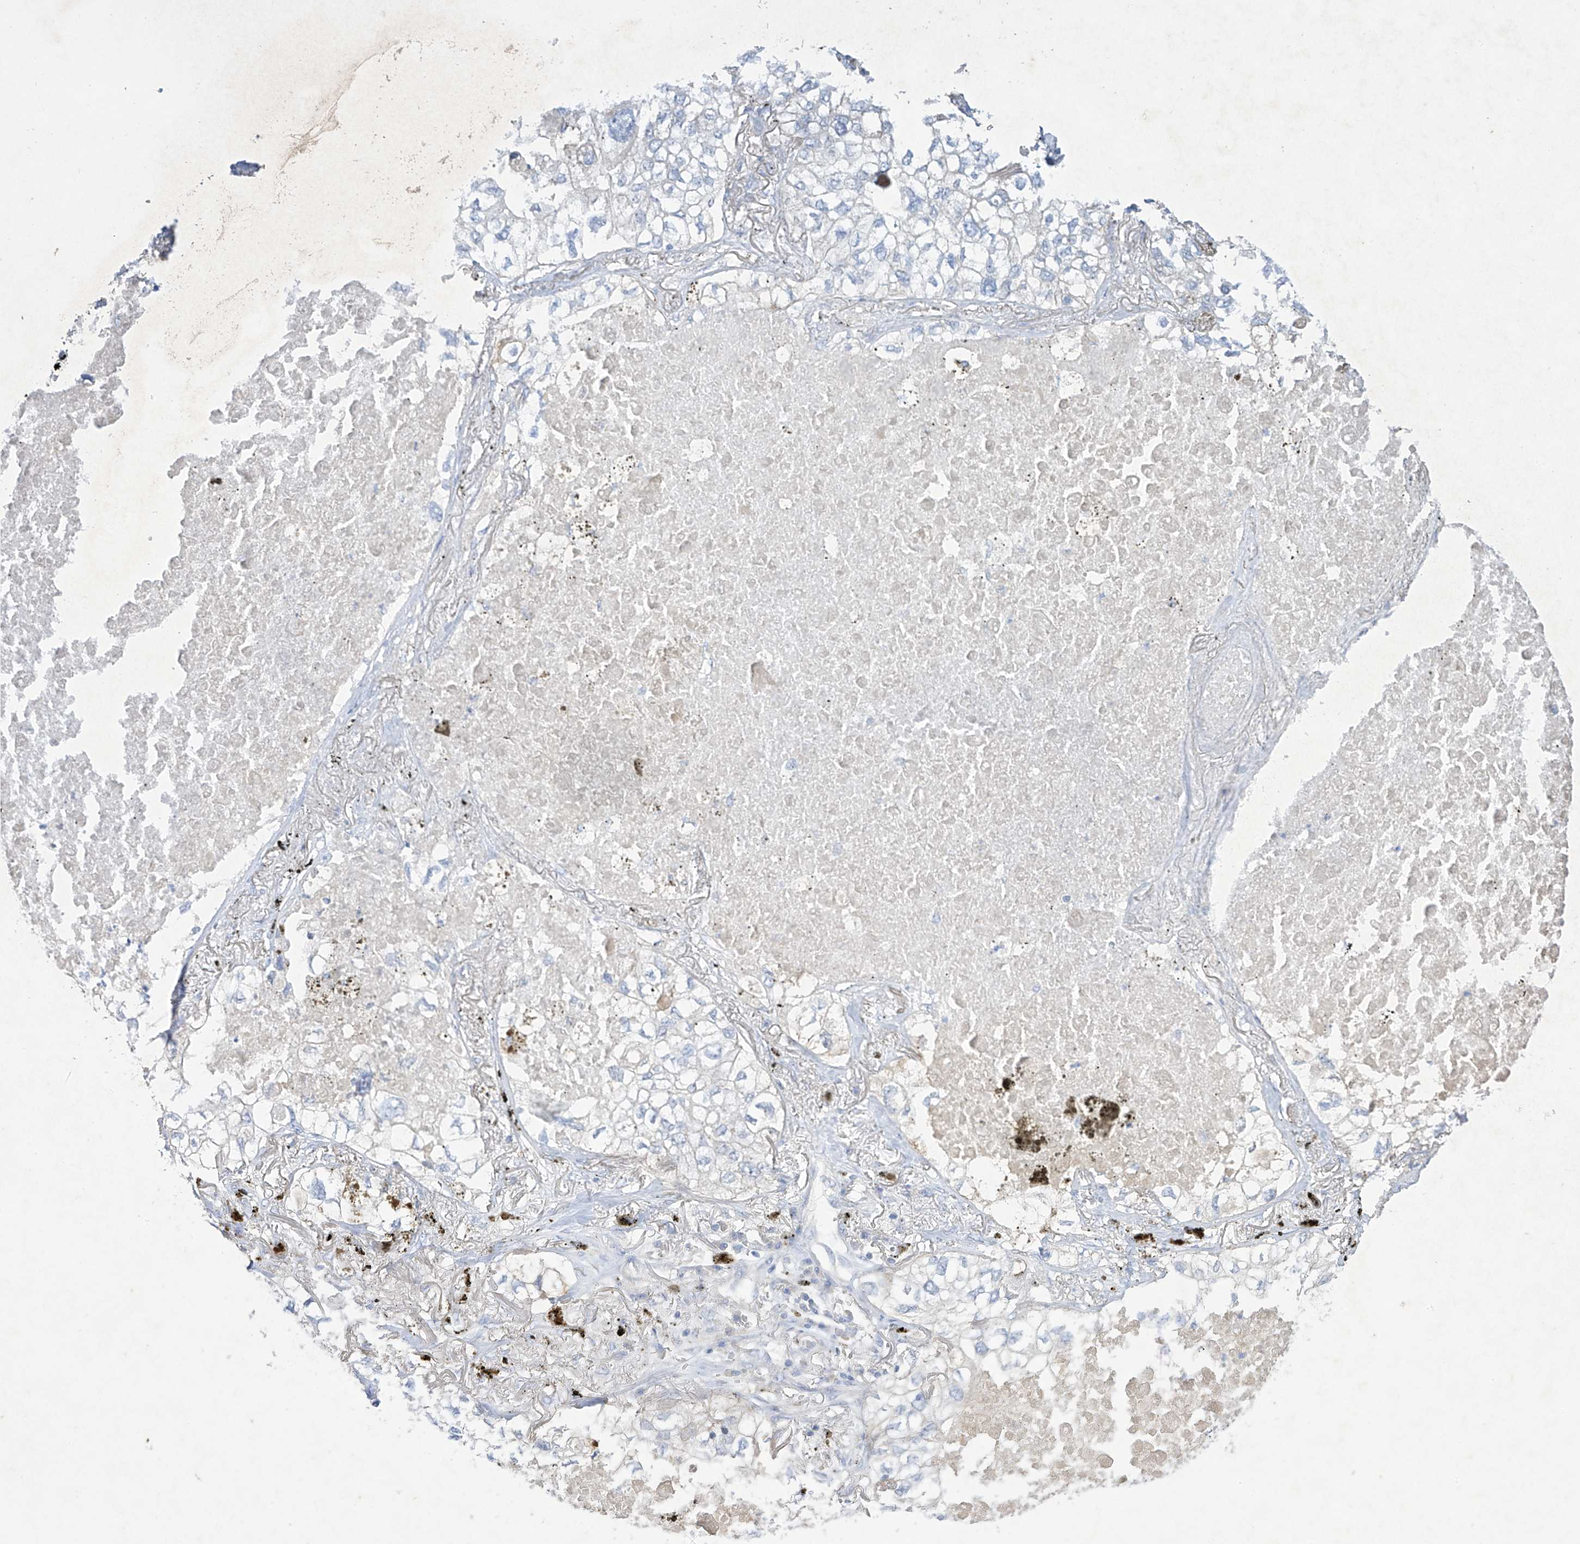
{"staining": {"intensity": "negative", "quantity": "none", "location": "none"}, "tissue": "lung cancer", "cell_type": "Tumor cells", "image_type": "cancer", "snomed": [{"axis": "morphology", "description": "Adenocarcinoma, NOS"}, {"axis": "topography", "description": "Lung"}], "caption": "Photomicrograph shows no protein positivity in tumor cells of lung adenocarcinoma tissue. (Brightfield microscopy of DAB IHC at high magnification).", "gene": "PRSS12", "patient": {"sex": "male", "age": 65}}